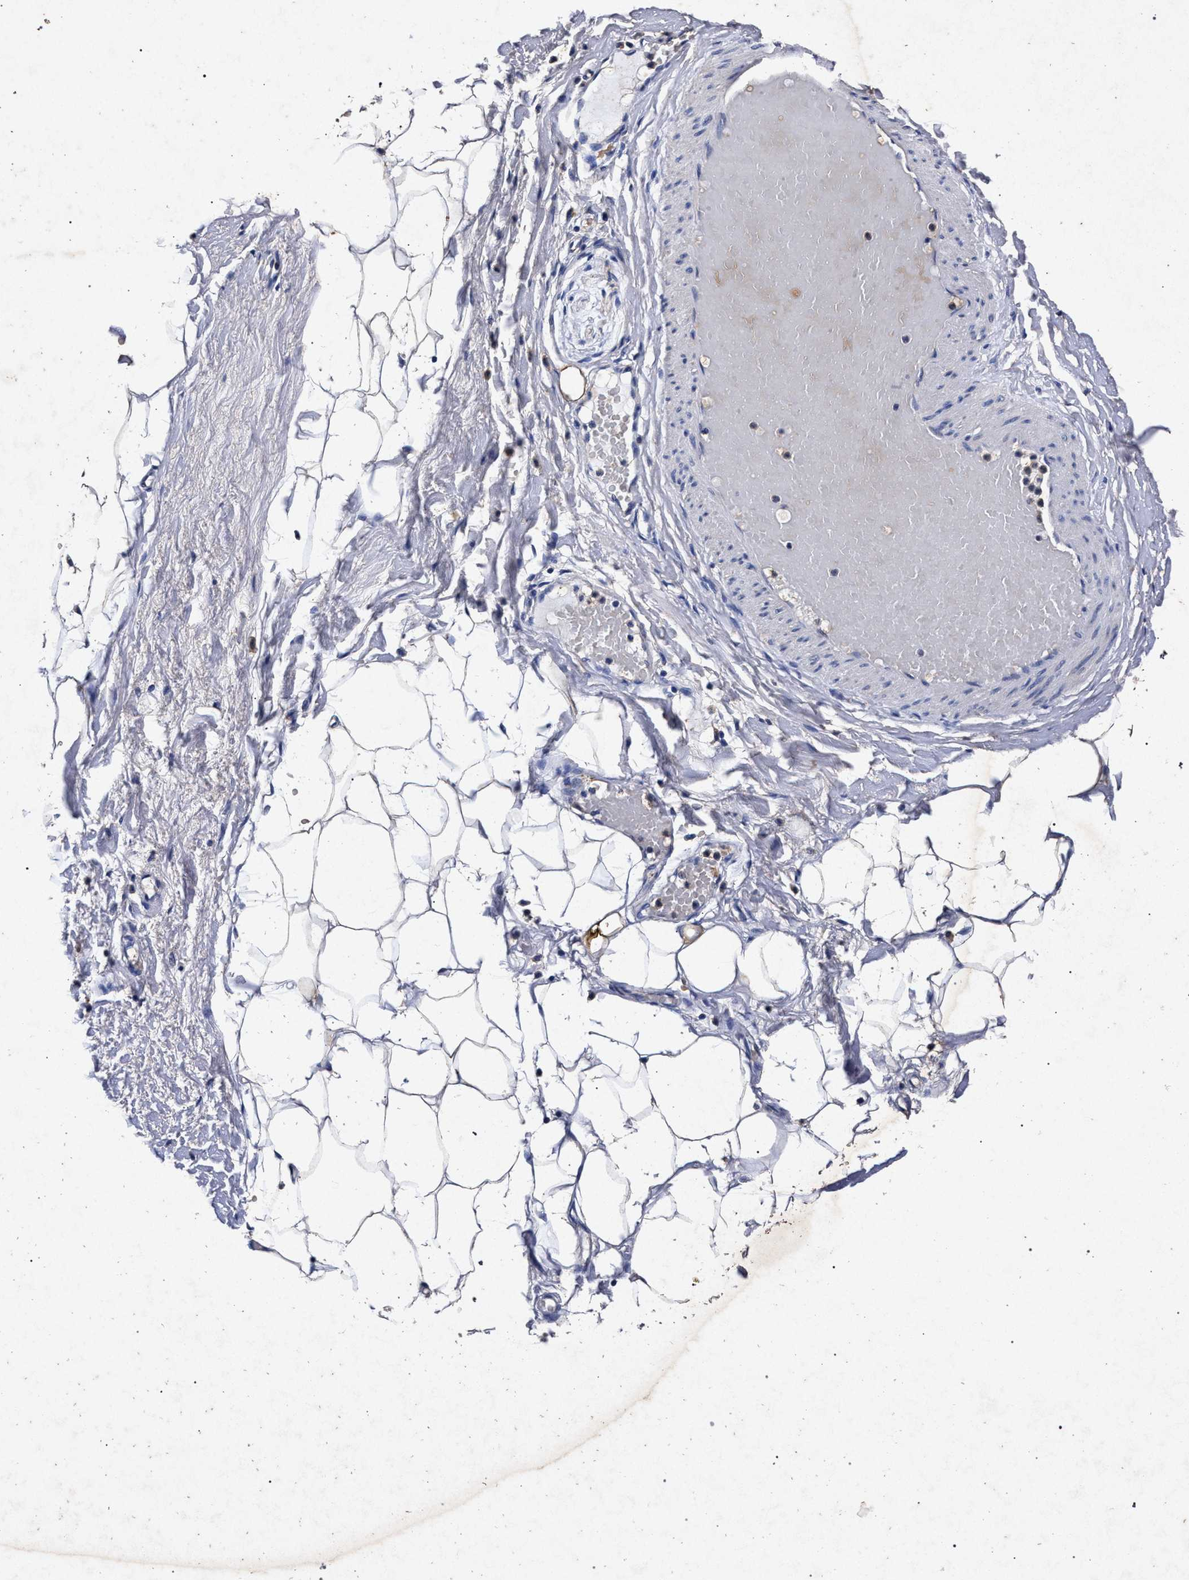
{"staining": {"intensity": "weak", "quantity": ">75%", "location": "cytoplasmic/membranous"}, "tissue": "adipose tissue", "cell_type": "Adipocytes", "image_type": "normal", "snomed": [{"axis": "morphology", "description": "Normal tissue, NOS"}, {"axis": "topography", "description": "Soft tissue"}], "caption": "Immunohistochemical staining of unremarkable human adipose tissue demonstrates >75% levels of weak cytoplasmic/membranous protein expression in about >75% of adipocytes.", "gene": "ATP1A2", "patient": {"sex": "male", "age": 72}}